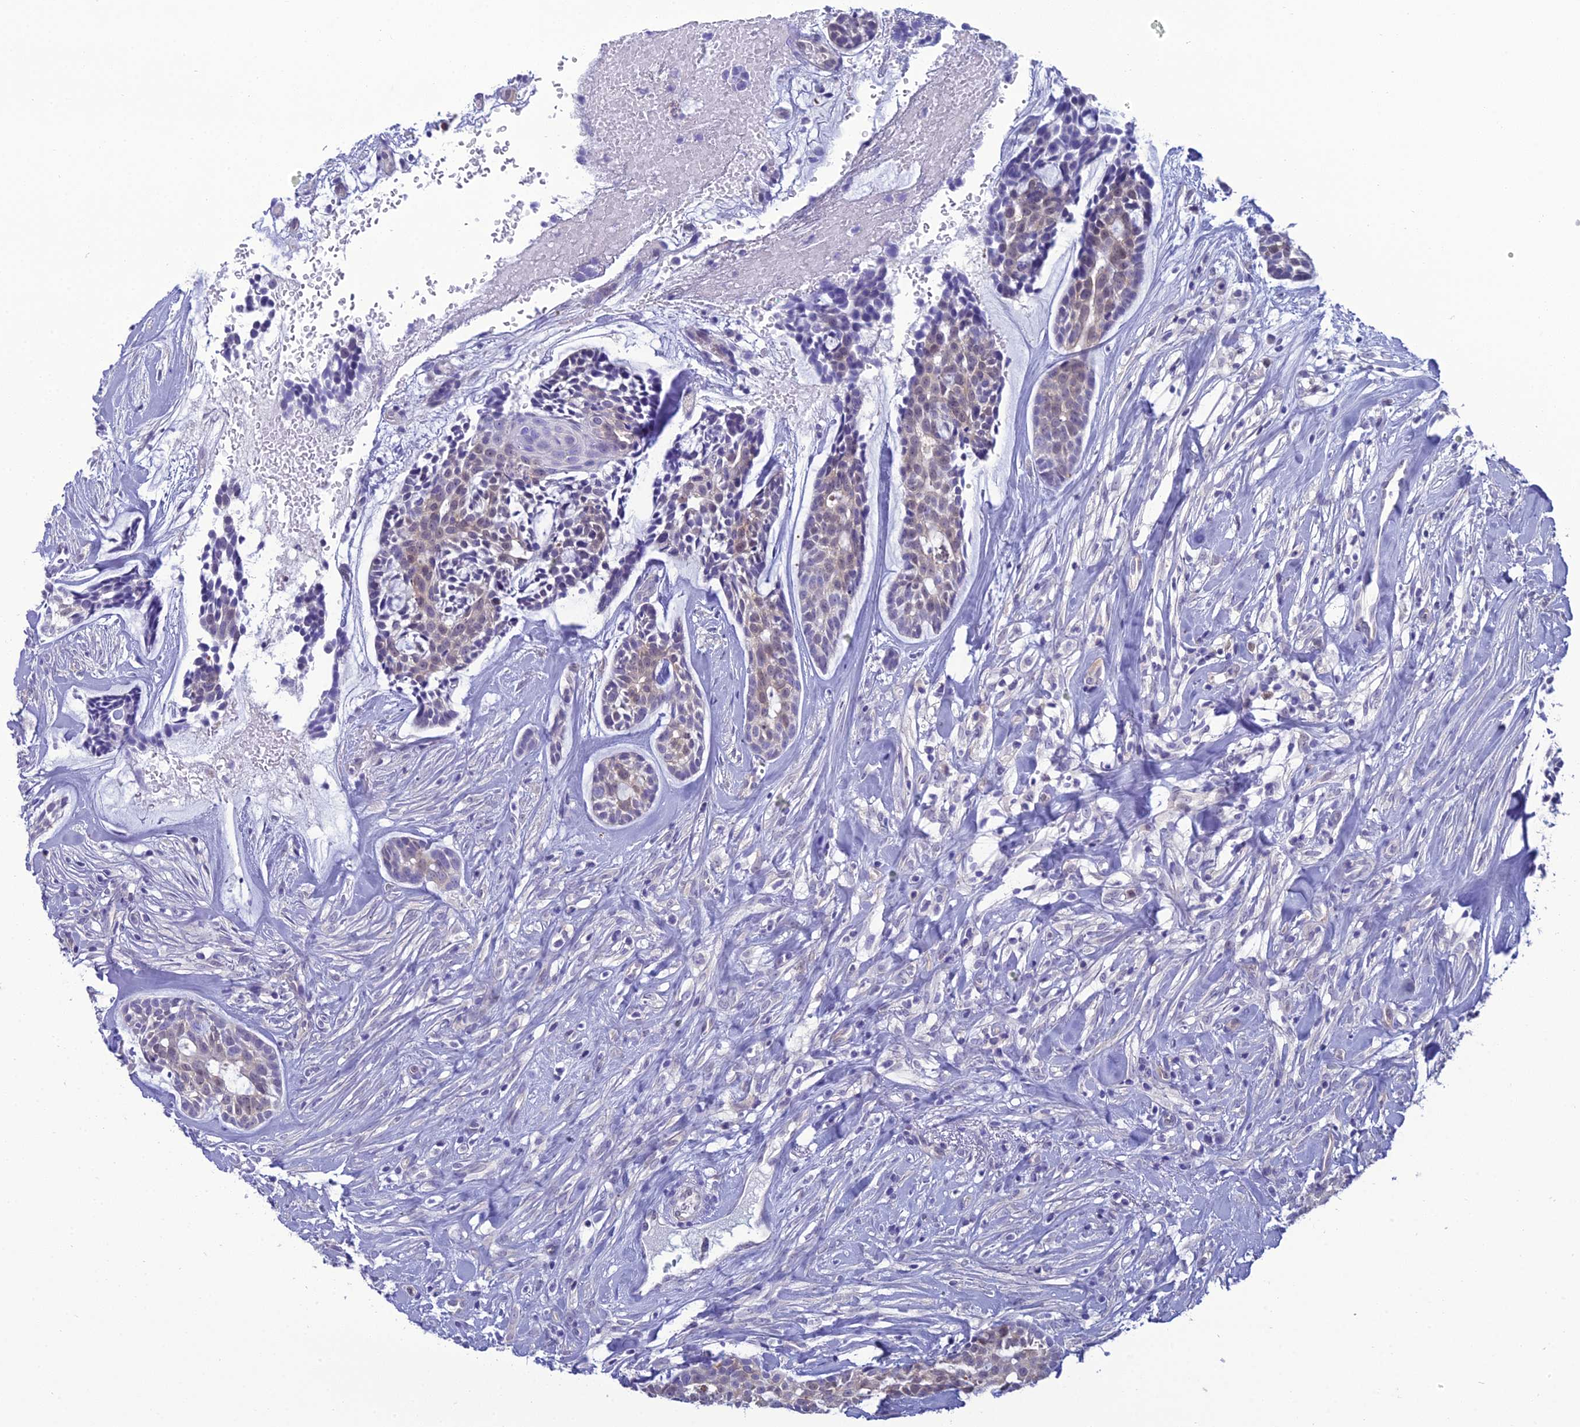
{"staining": {"intensity": "weak", "quantity": "<25%", "location": "cytoplasmic/membranous"}, "tissue": "head and neck cancer", "cell_type": "Tumor cells", "image_type": "cancer", "snomed": [{"axis": "morphology", "description": "Normal tissue, NOS"}, {"axis": "morphology", "description": "Adenocarcinoma, NOS"}, {"axis": "topography", "description": "Subcutis"}, {"axis": "topography", "description": "Nasopharynx"}, {"axis": "topography", "description": "Head-Neck"}], "caption": "Tumor cells show no significant protein expression in adenocarcinoma (head and neck). The staining was performed using DAB (3,3'-diaminobenzidine) to visualize the protein expression in brown, while the nuclei were stained in blue with hematoxylin (Magnification: 20x).", "gene": "GNPNAT1", "patient": {"sex": "female", "age": 73}}